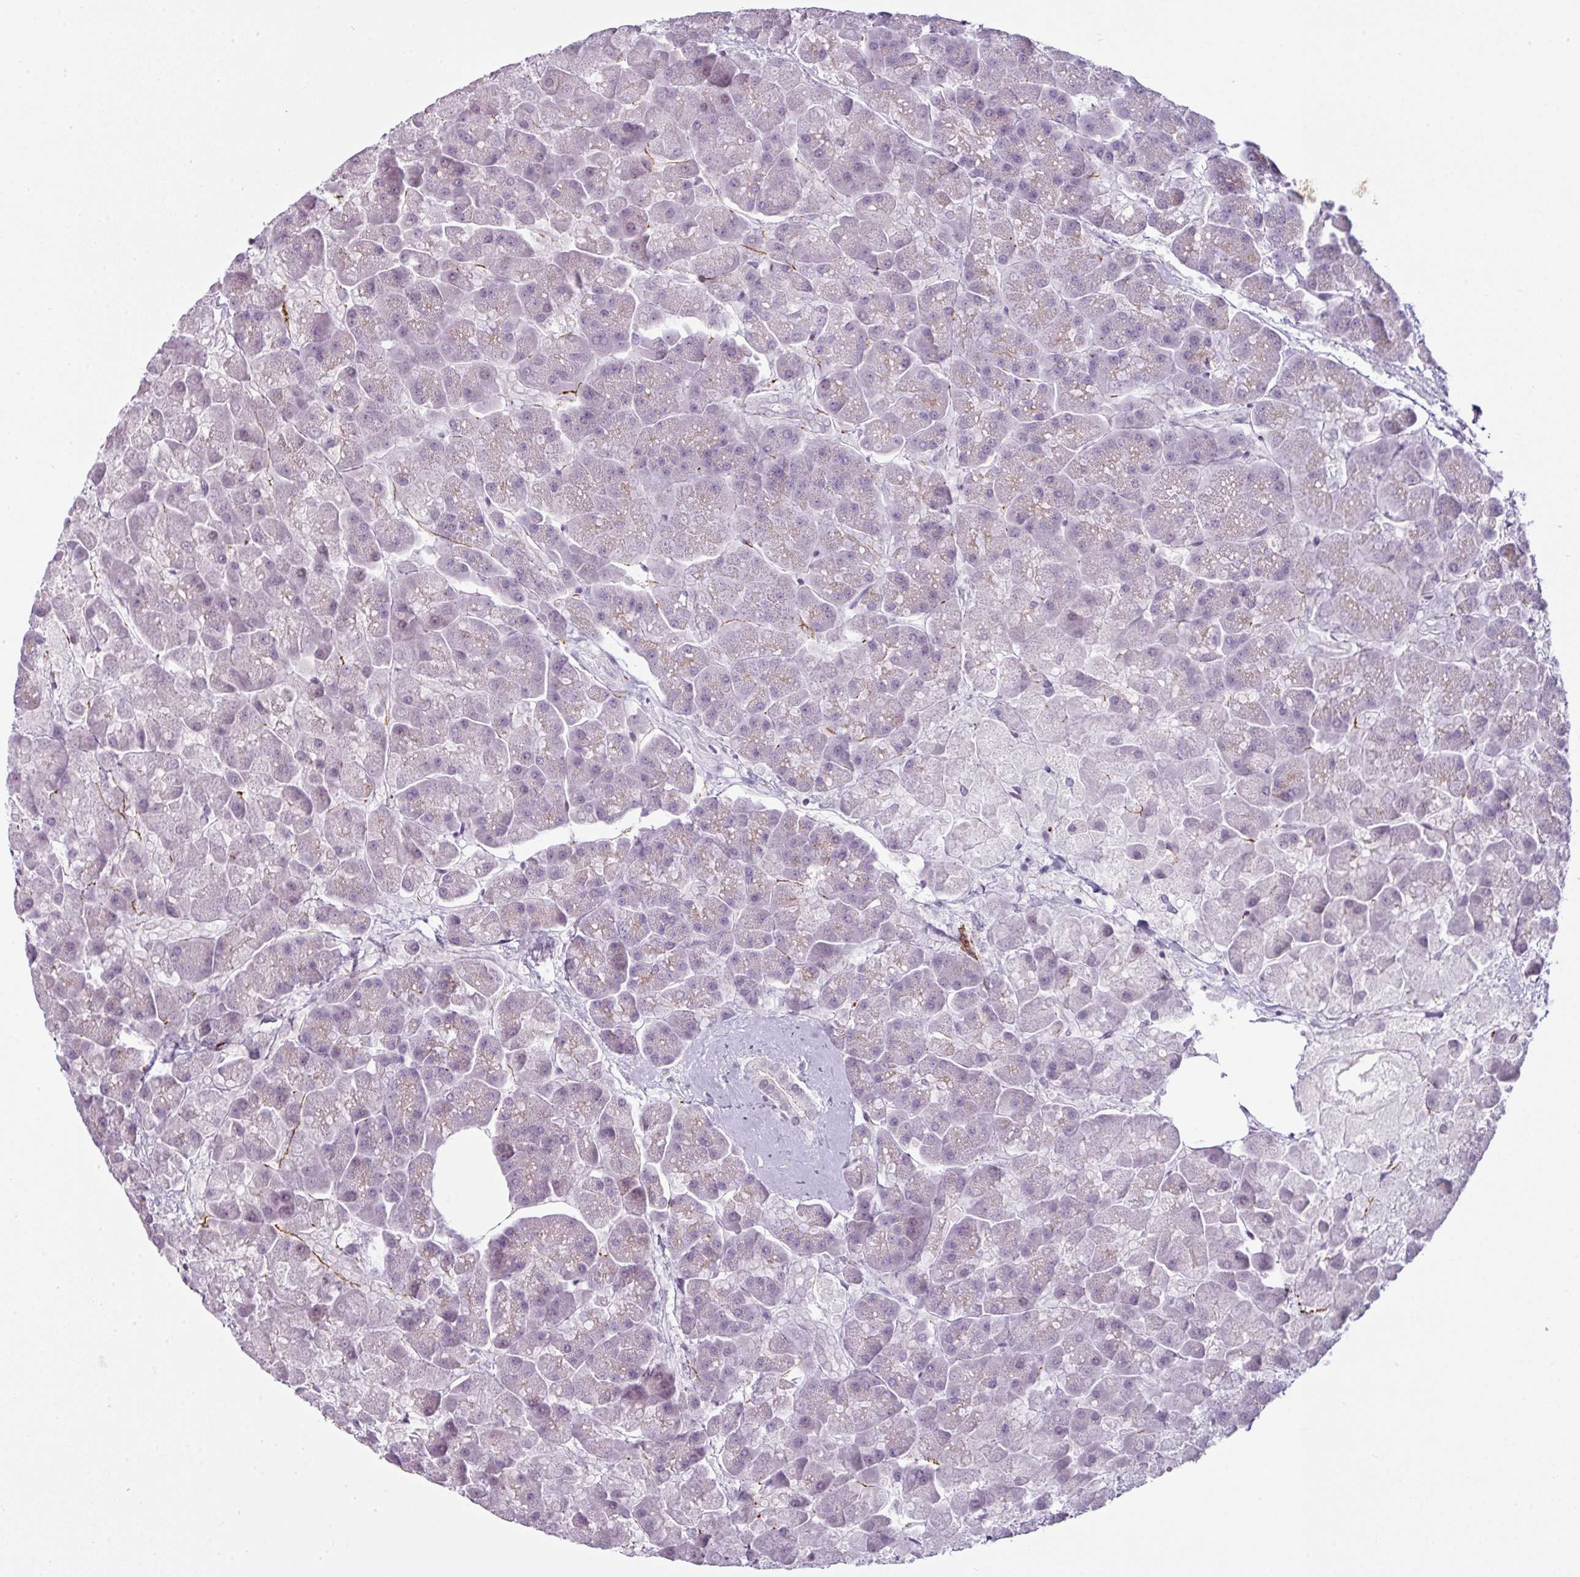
{"staining": {"intensity": "weak", "quantity": "25%-75%", "location": "cytoplasmic/membranous"}, "tissue": "pancreas", "cell_type": "Exocrine glandular cells", "image_type": "normal", "snomed": [{"axis": "morphology", "description": "Normal tissue, NOS"}, {"axis": "topography", "description": "Pancreas"}, {"axis": "topography", "description": "Peripheral nerve tissue"}], "caption": "Protein staining of normal pancreas exhibits weak cytoplasmic/membranous positivity in approximately 25%-75% of exocrine glandular cells. The protein of interest is shown in brown color, while the nuclei are stained blue.", "gene": "SYT8", "patient": {"sex": "male", "age": 54}}